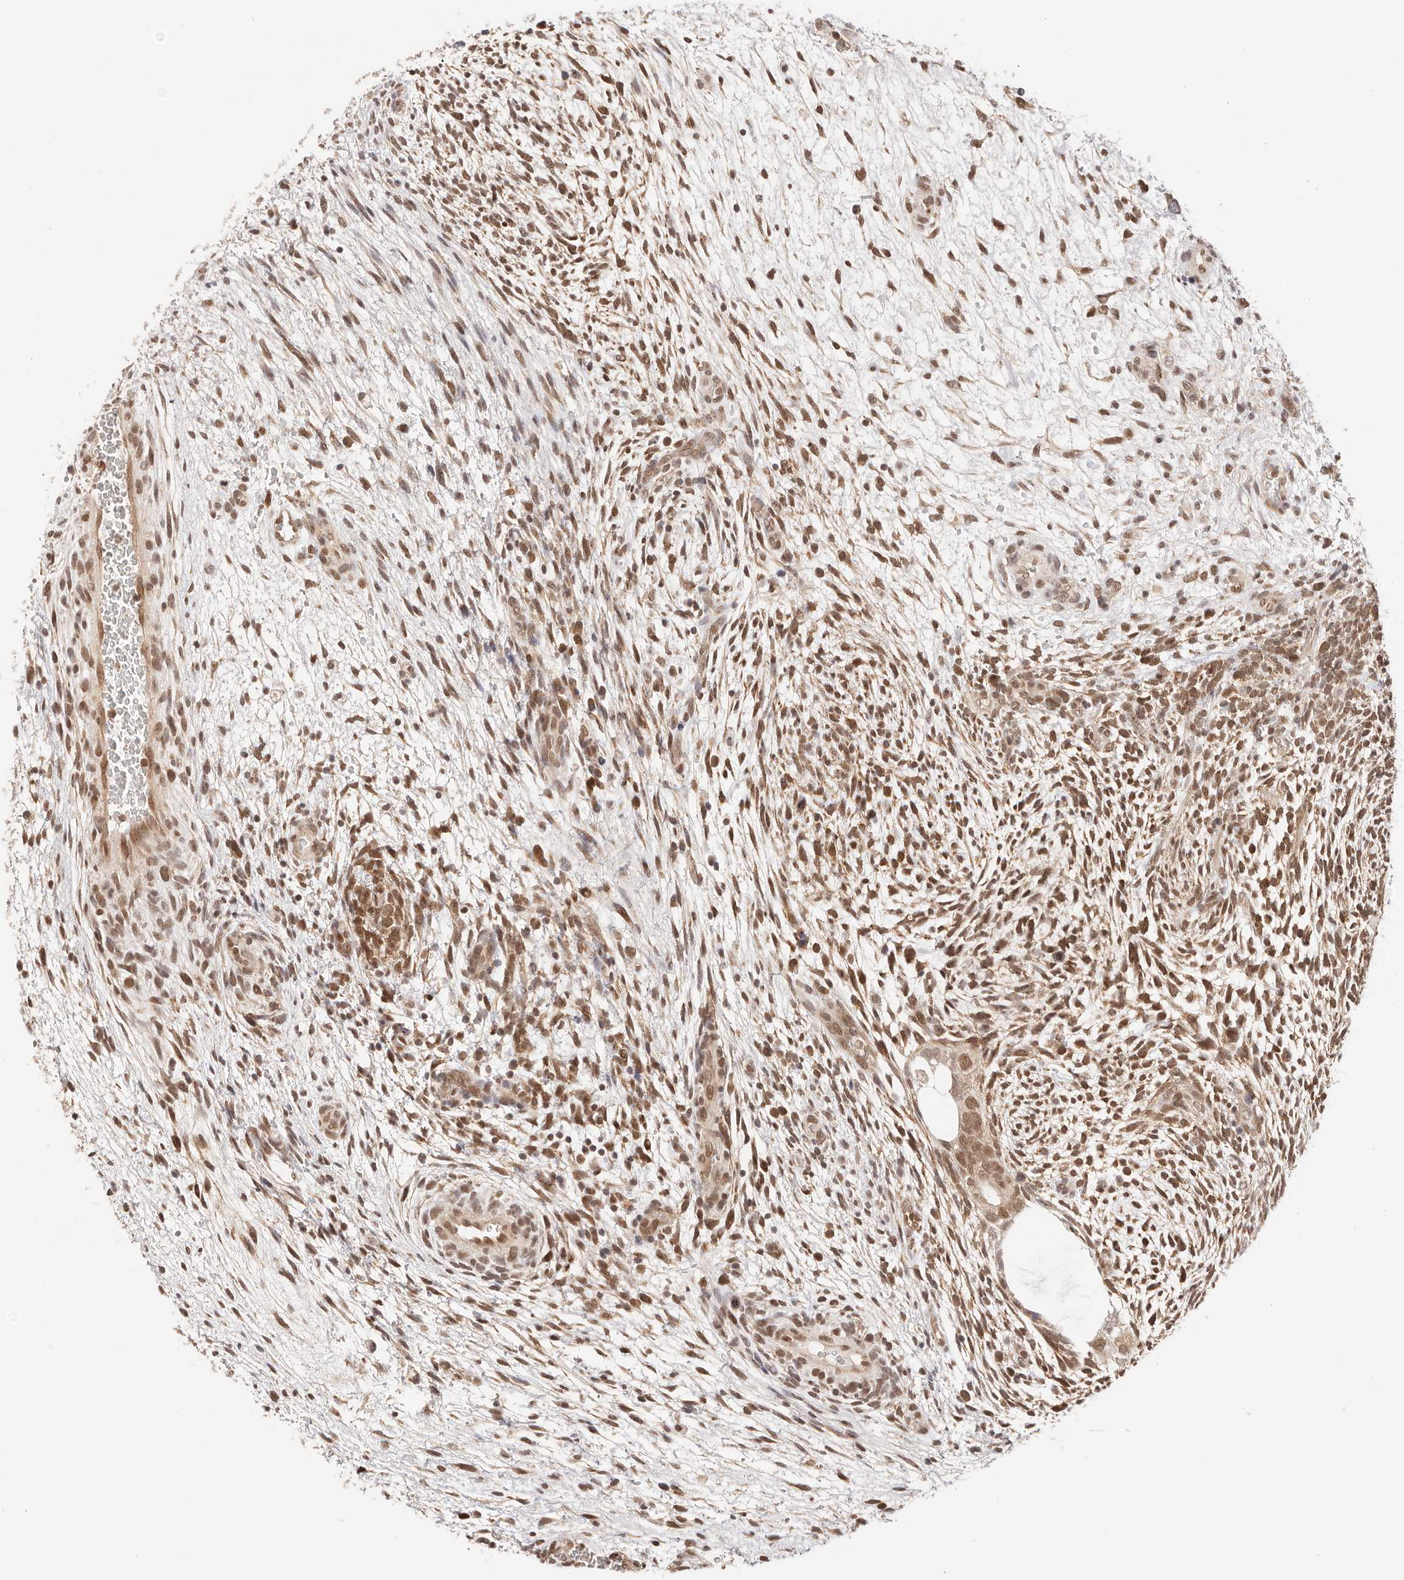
{"staining": {"intensity": "moderate", "quantity": ">75%", "location": "cytoplasmic/membranous,nuclear"}, "tissue": "testis cancer", "cell_type": "Tumor cells", "image_type": "cancer", "snomed": [{"axis": "morphology", "description": "Carcinoma, Embryonal, NOS"}, {"axis": "topography", "description": "Testis"}], "caption": "An IHC histopathology image of tumor tissue is shown. Protein staining in brown shows moderate cytoplasmic/membranous and nuclear positivity in embryonal carcinoma (testis) within tumor cells. Nuclei are stained in blue.", "gene": "RFC3", "patient": {"sex": "male", "age": 37}}